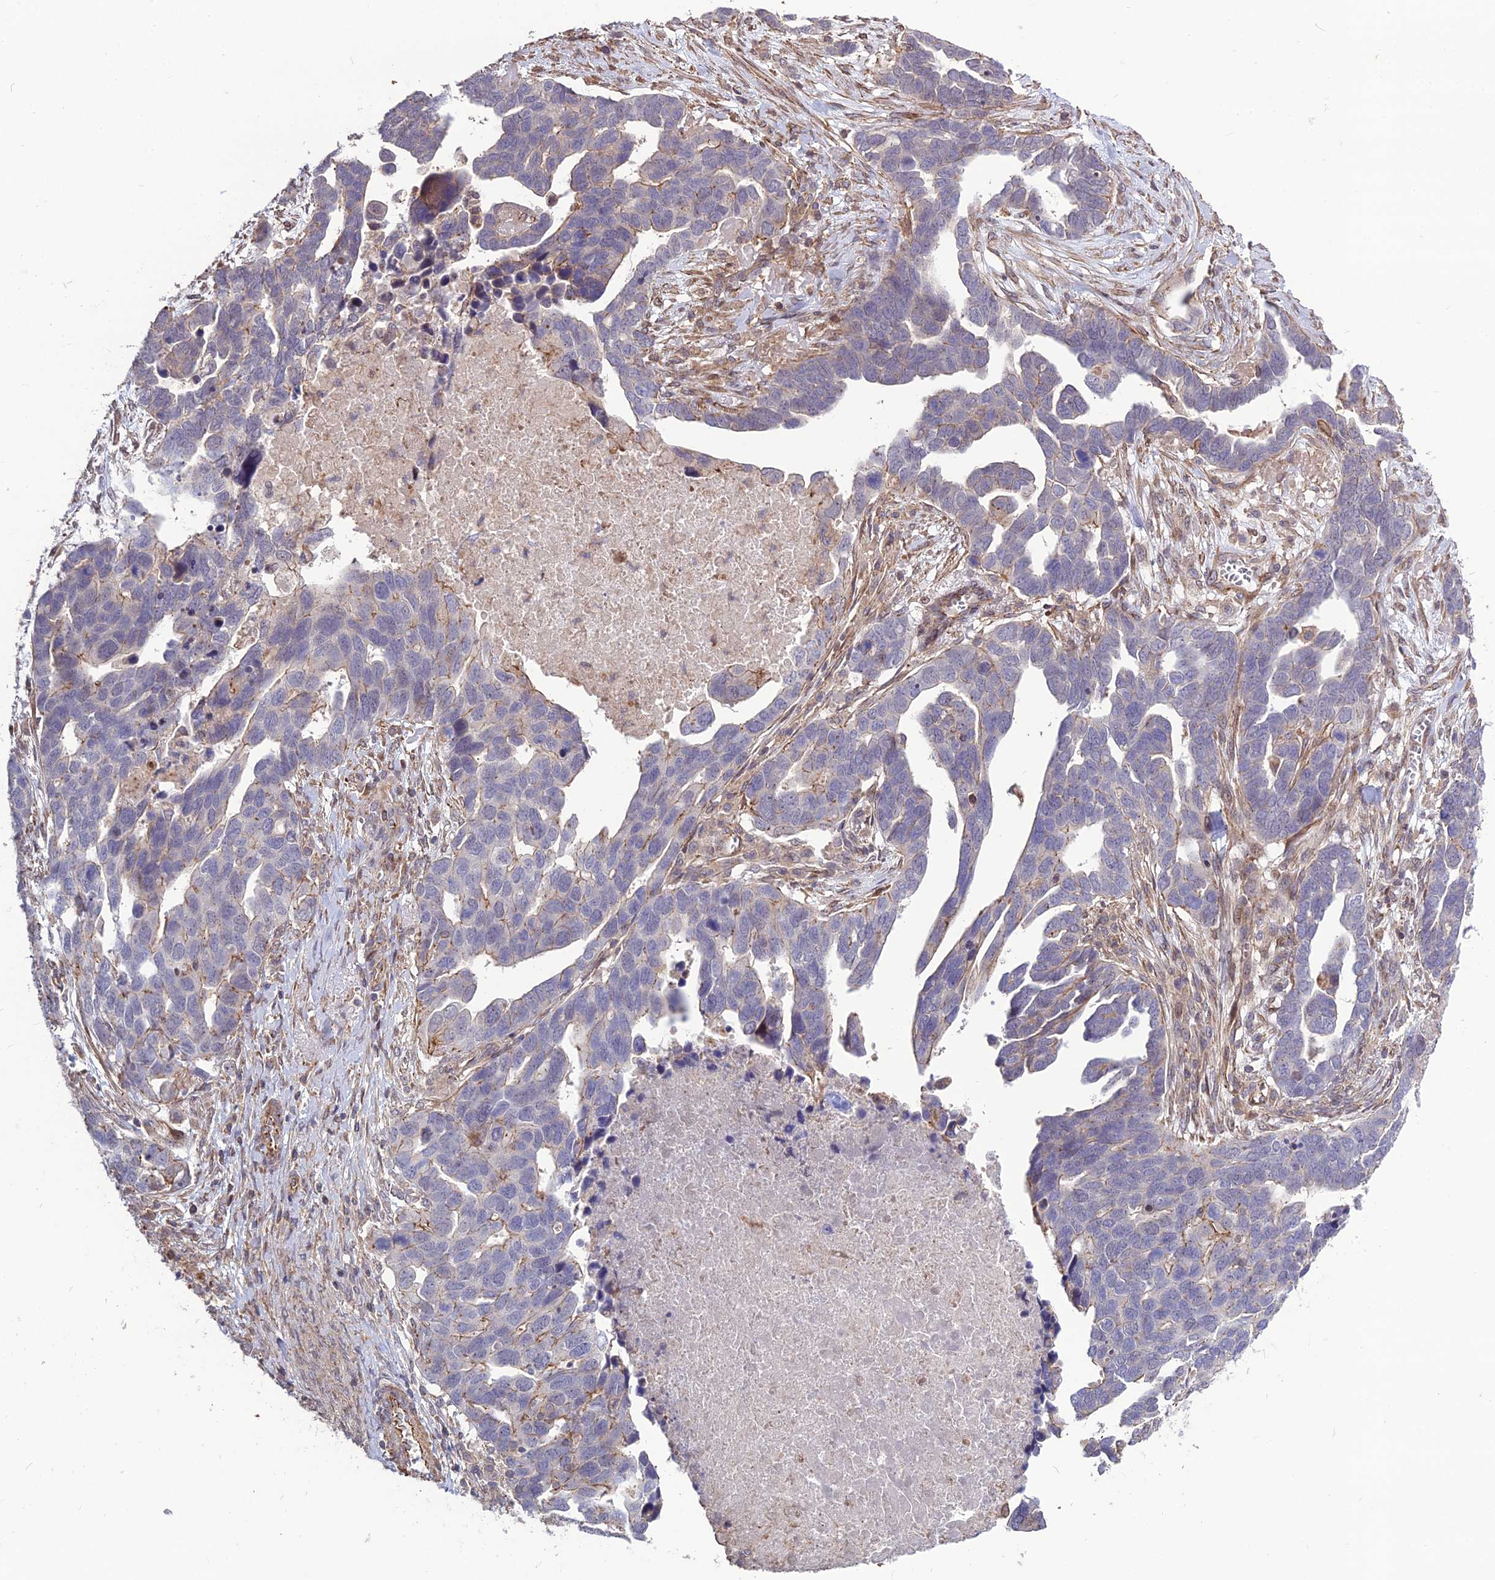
{"staining": {"intensity": "moderate", "quantity": "<25%", "location": "cytoplasmic/membranous"}, "tissue": "ovarian cancer", "cell_type": "Tumor cells", "image_type": "cancer", "snomed": [{"axis": "morphology", "description": "Cystadenocarcinoma, serous, NOS"}, {"axis": "topography", "description": "Ovary"}], "caption": "Ovarian serous cystadenocarcinoma stained with immunohistochemistry (IHC) displays moderate cytoplasmic/membranous positivity in about <25% of tumor cells.", "gene": "TSPYL2", "patient": {"sex": "female", "age": 54}}